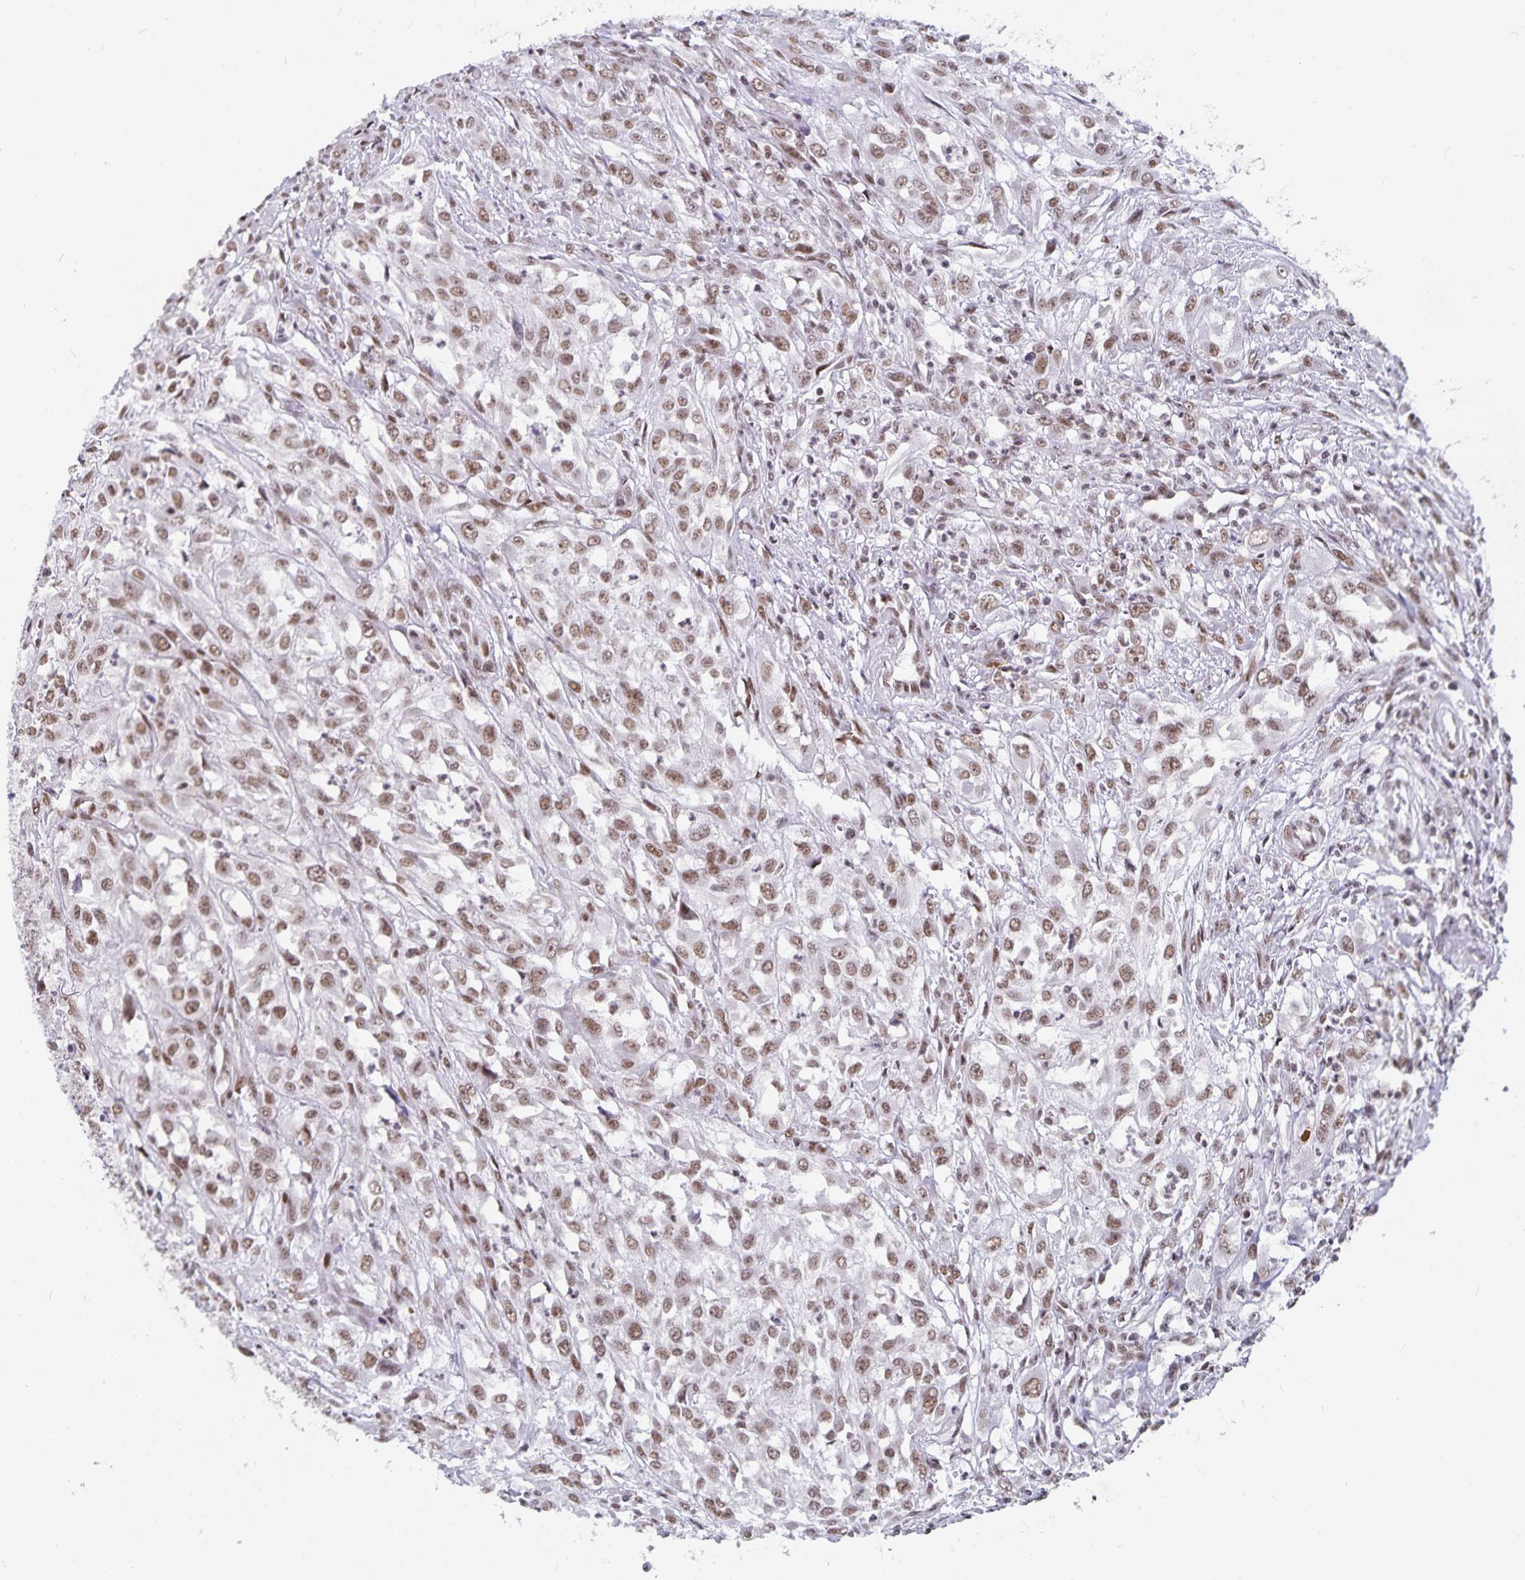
{"staining": {"intensity": "moderate", "quantity": ">75%", "location": "nuclear"}, "tissue": "urothelial cancer", "cell_type": "Tumor cells", "image_type": "cancer", "snomed": [{"axis": "morphology", "description": "Urothelial carcinoma, High grade"}, {"axis": "topography", "description": "Urinary bladder"}], "caption": "Brown immunohistochemical staining in human urothelial cancer demonstrates moderate nuclear positivity in approximately >75% of tumor cells.", "gene": "PBX2", "patient": {"sex": "male", "age": 67}}